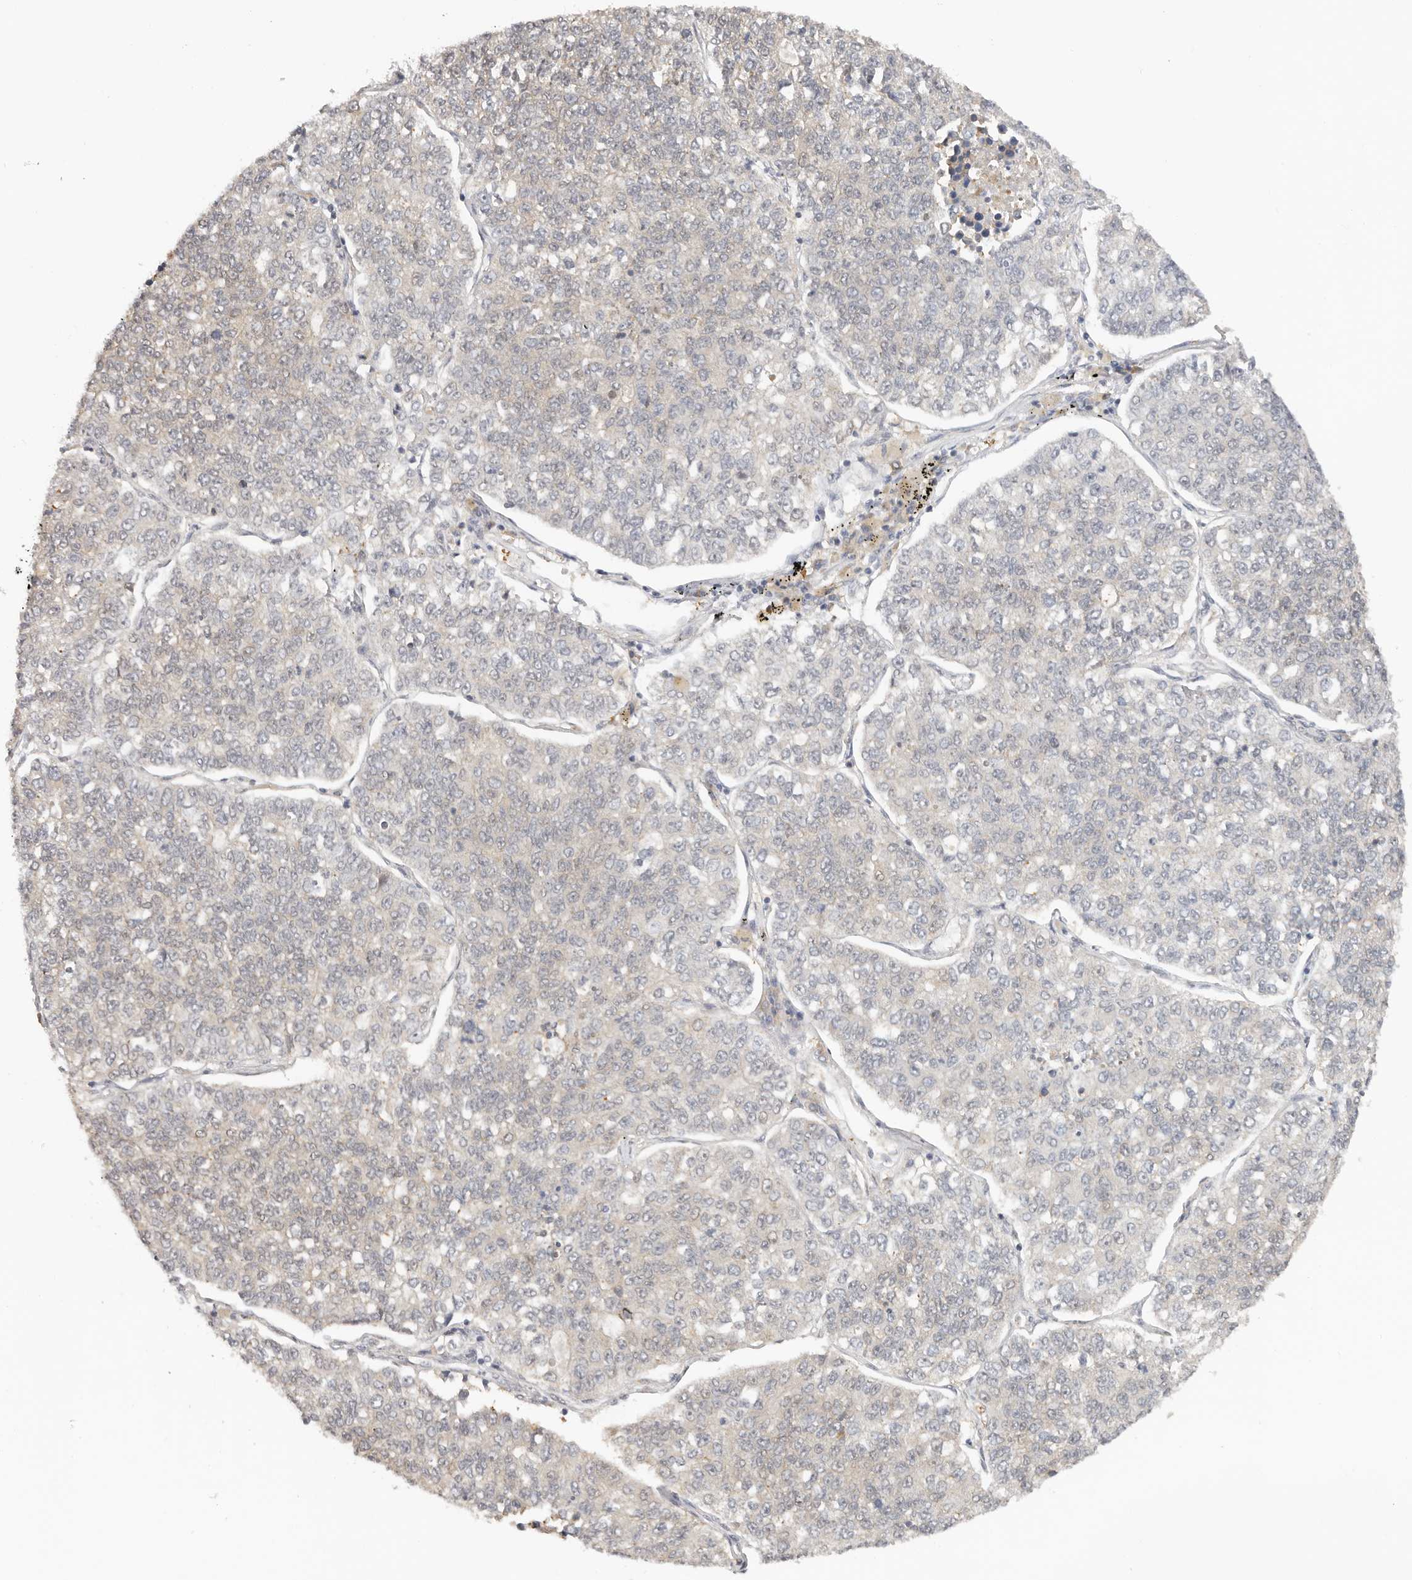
{"staining": {"intensity": "negative", "quantity": "none", "location": "none"}, "tissue": "lung cancer", "cell_type": "Tumor cells", "image_type": "cancer", "snomed": [{"axis": "morphology", "description": "Adenocarcinoma, NOS"}, {"axis": "topography", "description": "Lung"}], "caption": "Human lung cancer stained for a protein using IHC exhibits no positivity in tumor cells.", "gene": "LARP7", "patient": {"sex": "male", "age": 49}}